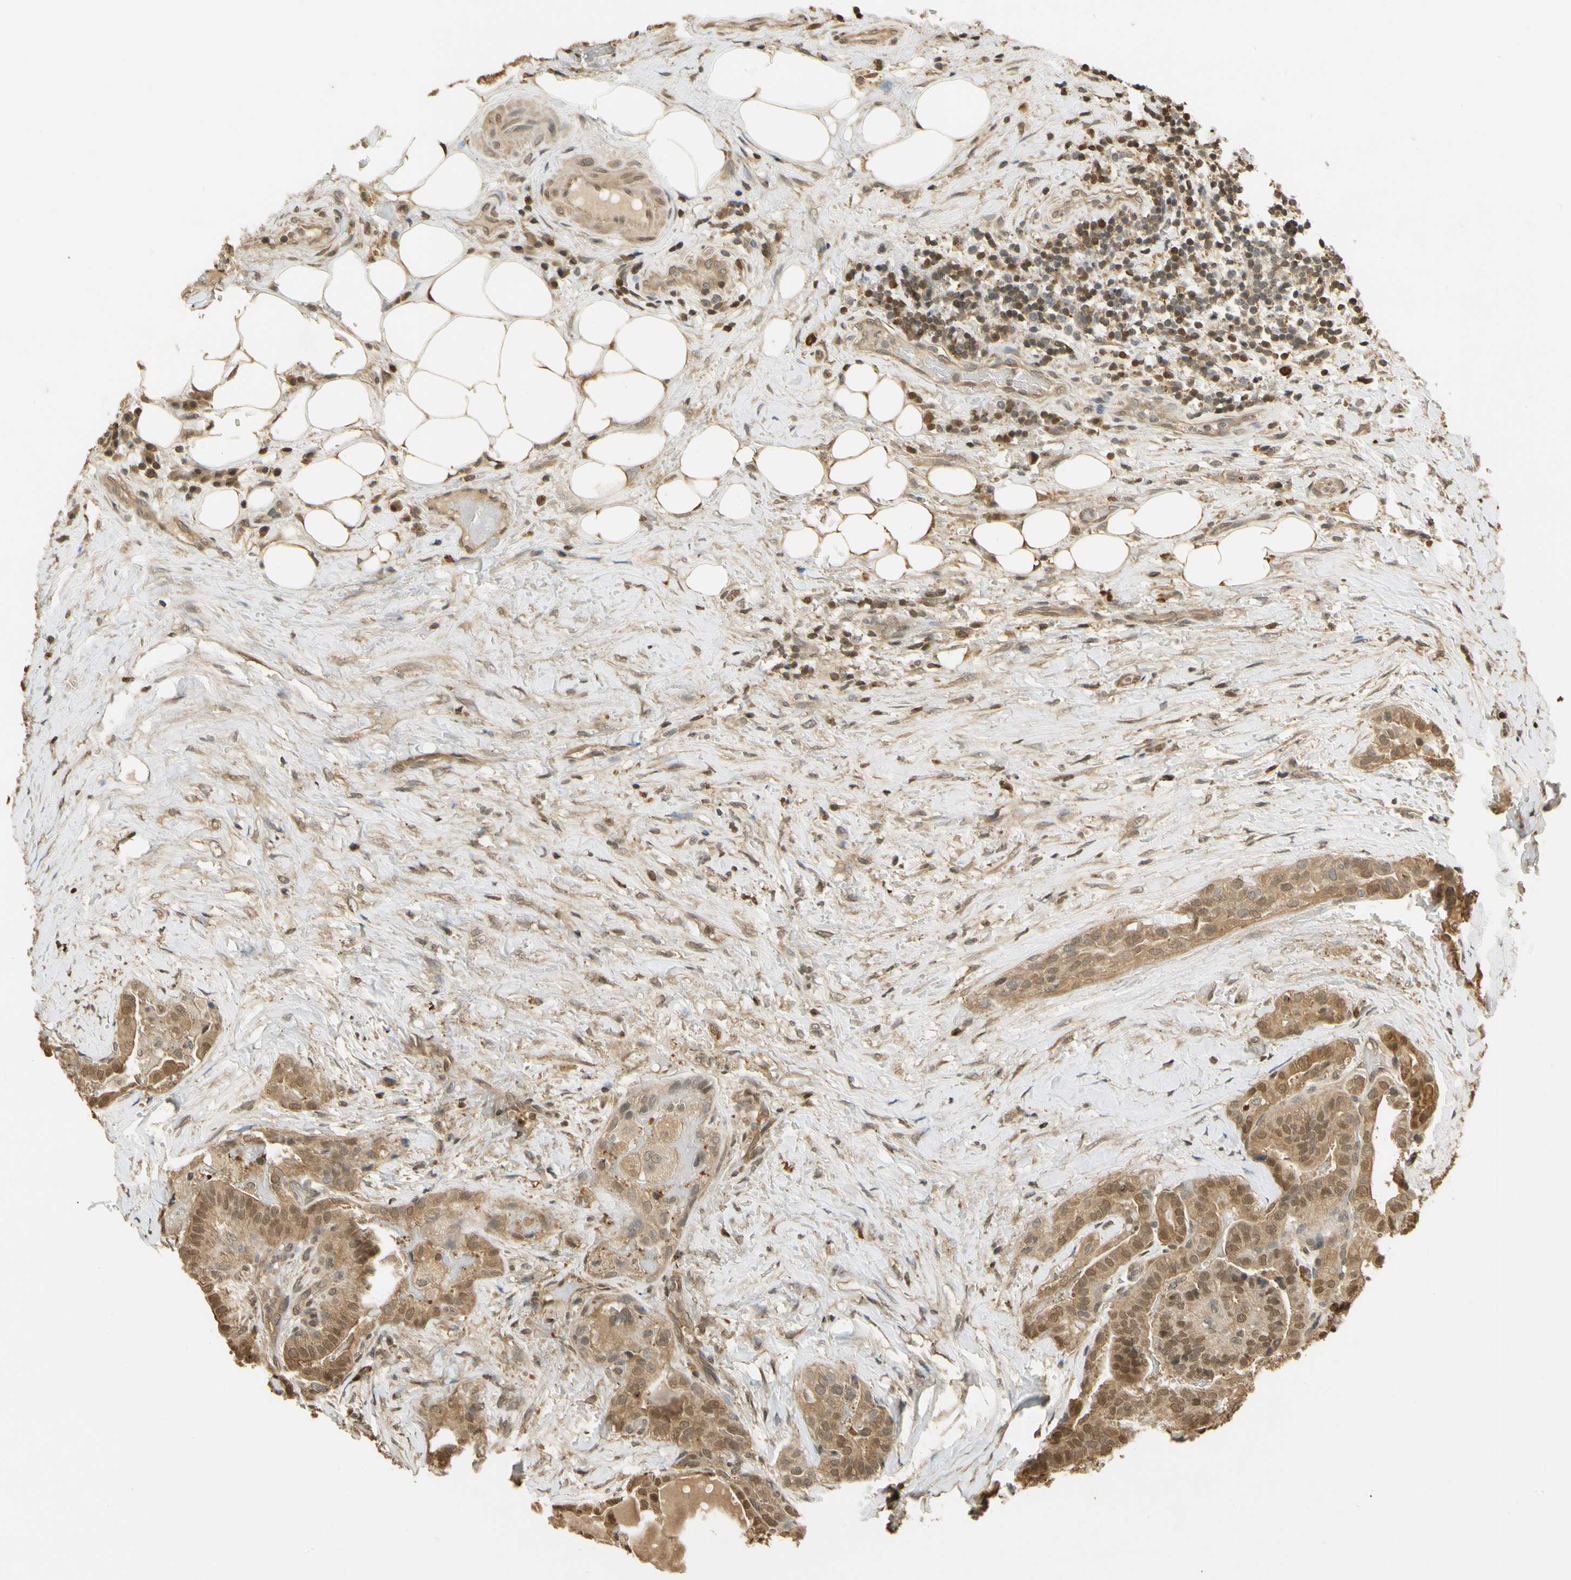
{"staining": {"intensity": "moderate", "quantity": ">75%", "location": "cytoplasmic/membranous,nuclear"}, "tissue": "thyroid cancer", "cell_type": "Tumor cells", "image_type": "cancer", "snomed": [{"axis": "morphology", "description": "Papillary adenocarcinoma, NOS"}, {"axis": "topography", "description": "Thyroid gland"}], "caption": "This image exhibits immunohistochemistry (IHC) staining of human thyroid cancer (papillary adenocarcinoma), with medium moderate cytoplasmic/membranous and nuclear staining in approximately >75% of tumor cells.", "gene": "SOD1", "patient": {"sex": "male", "age": 77}}